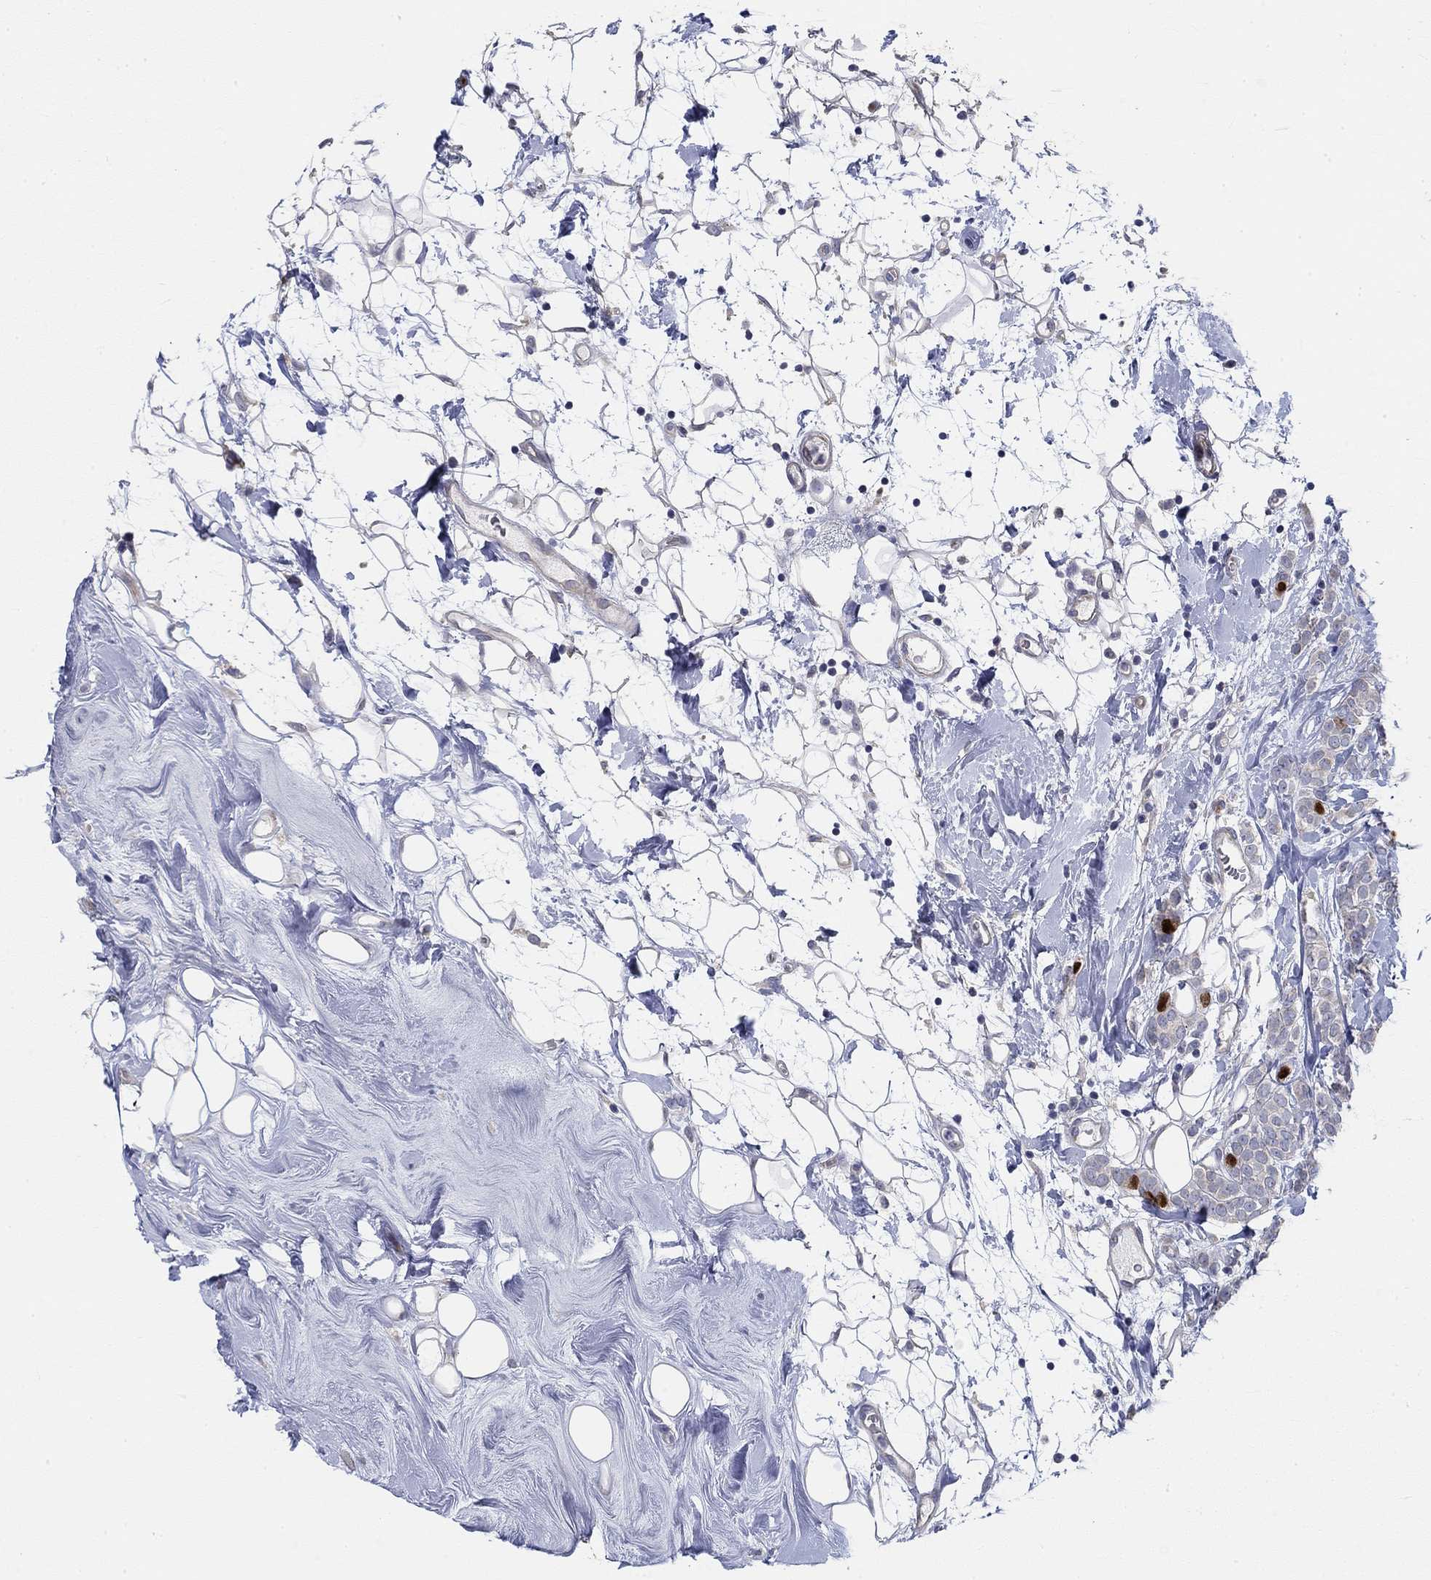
{"staining": {"intensity": "strong", "quantity": "<25%", "location": "nuclear"}, "tissue": "breast cancer", "cell_type": "Tumor cells", "image_type": "cancer", "snomed": [{"axis": "morphology", "description": "Lobular carcinoma"}, {"axis": "topography", "description": "Breast"}], "caption": "Strong nuclear staining for a protein is identified in about <25% of tumor cells of breast cancer (lobular carcinoma) using immunohistochemistry.", "gene": "PRC1", "patient": {"sex": "female", "age": 49}}